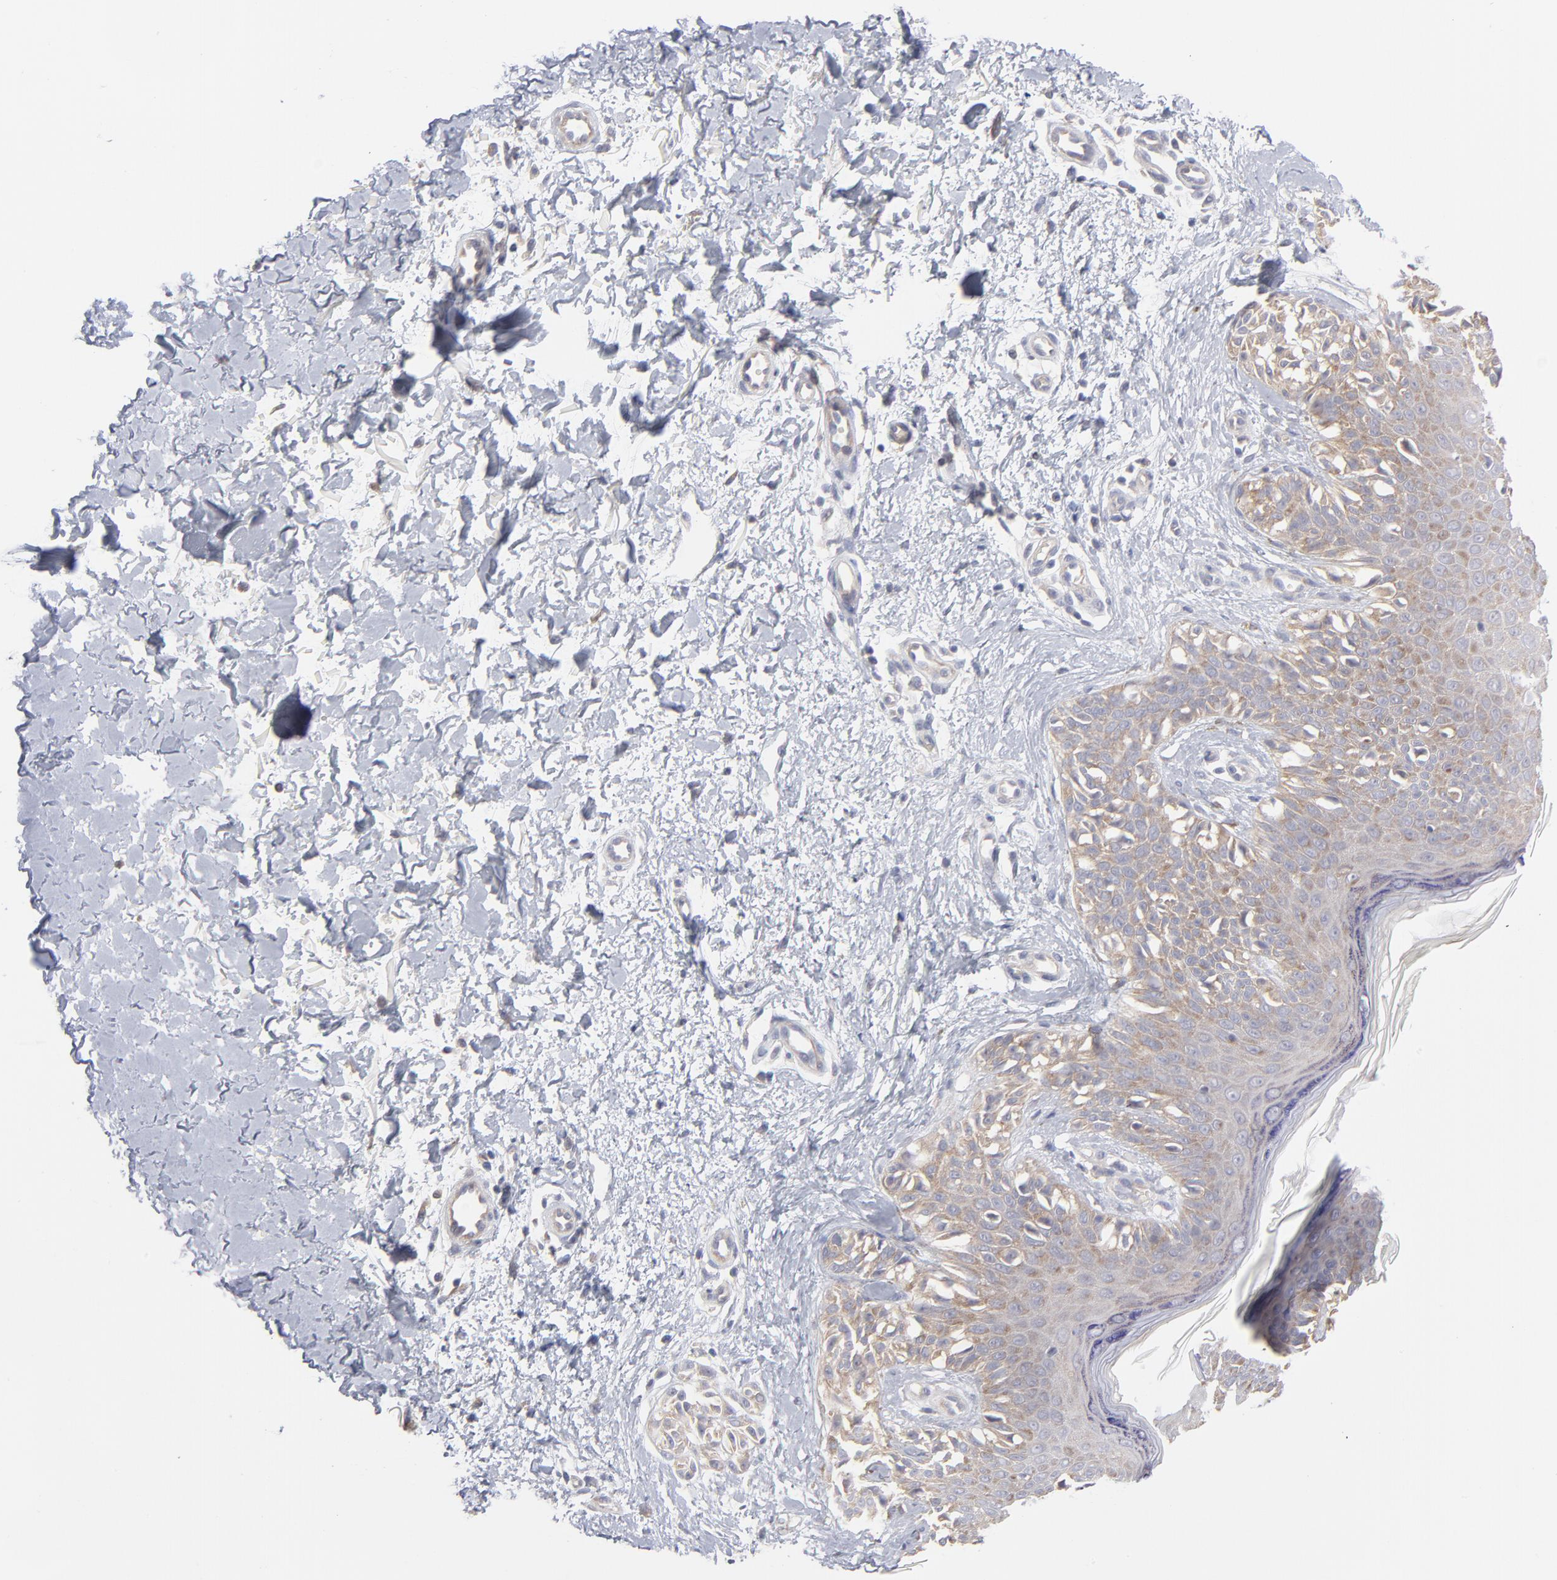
{"staining": {"intensity": "negative", "quantity": "none", "location": "none"}, "tissue": "melanoma", "cell_type": "Tumor cells", "image_type": "cancer", "snomed": [{"axis": "morphology", "description": "Normal tissue, NOS"}, {"axis": "morphology", "description": "Malignant melanoma, NOS"}, {"axis": "topography", "description": "Skin"}], "caption": "Immunohistochemistry (IHC) photomicrograph of melanoma stained for a protein (brown), which reveals no expression in tumor cells.", "gene": "RPS24", "patient": {"sex": "male", "age": 83}}